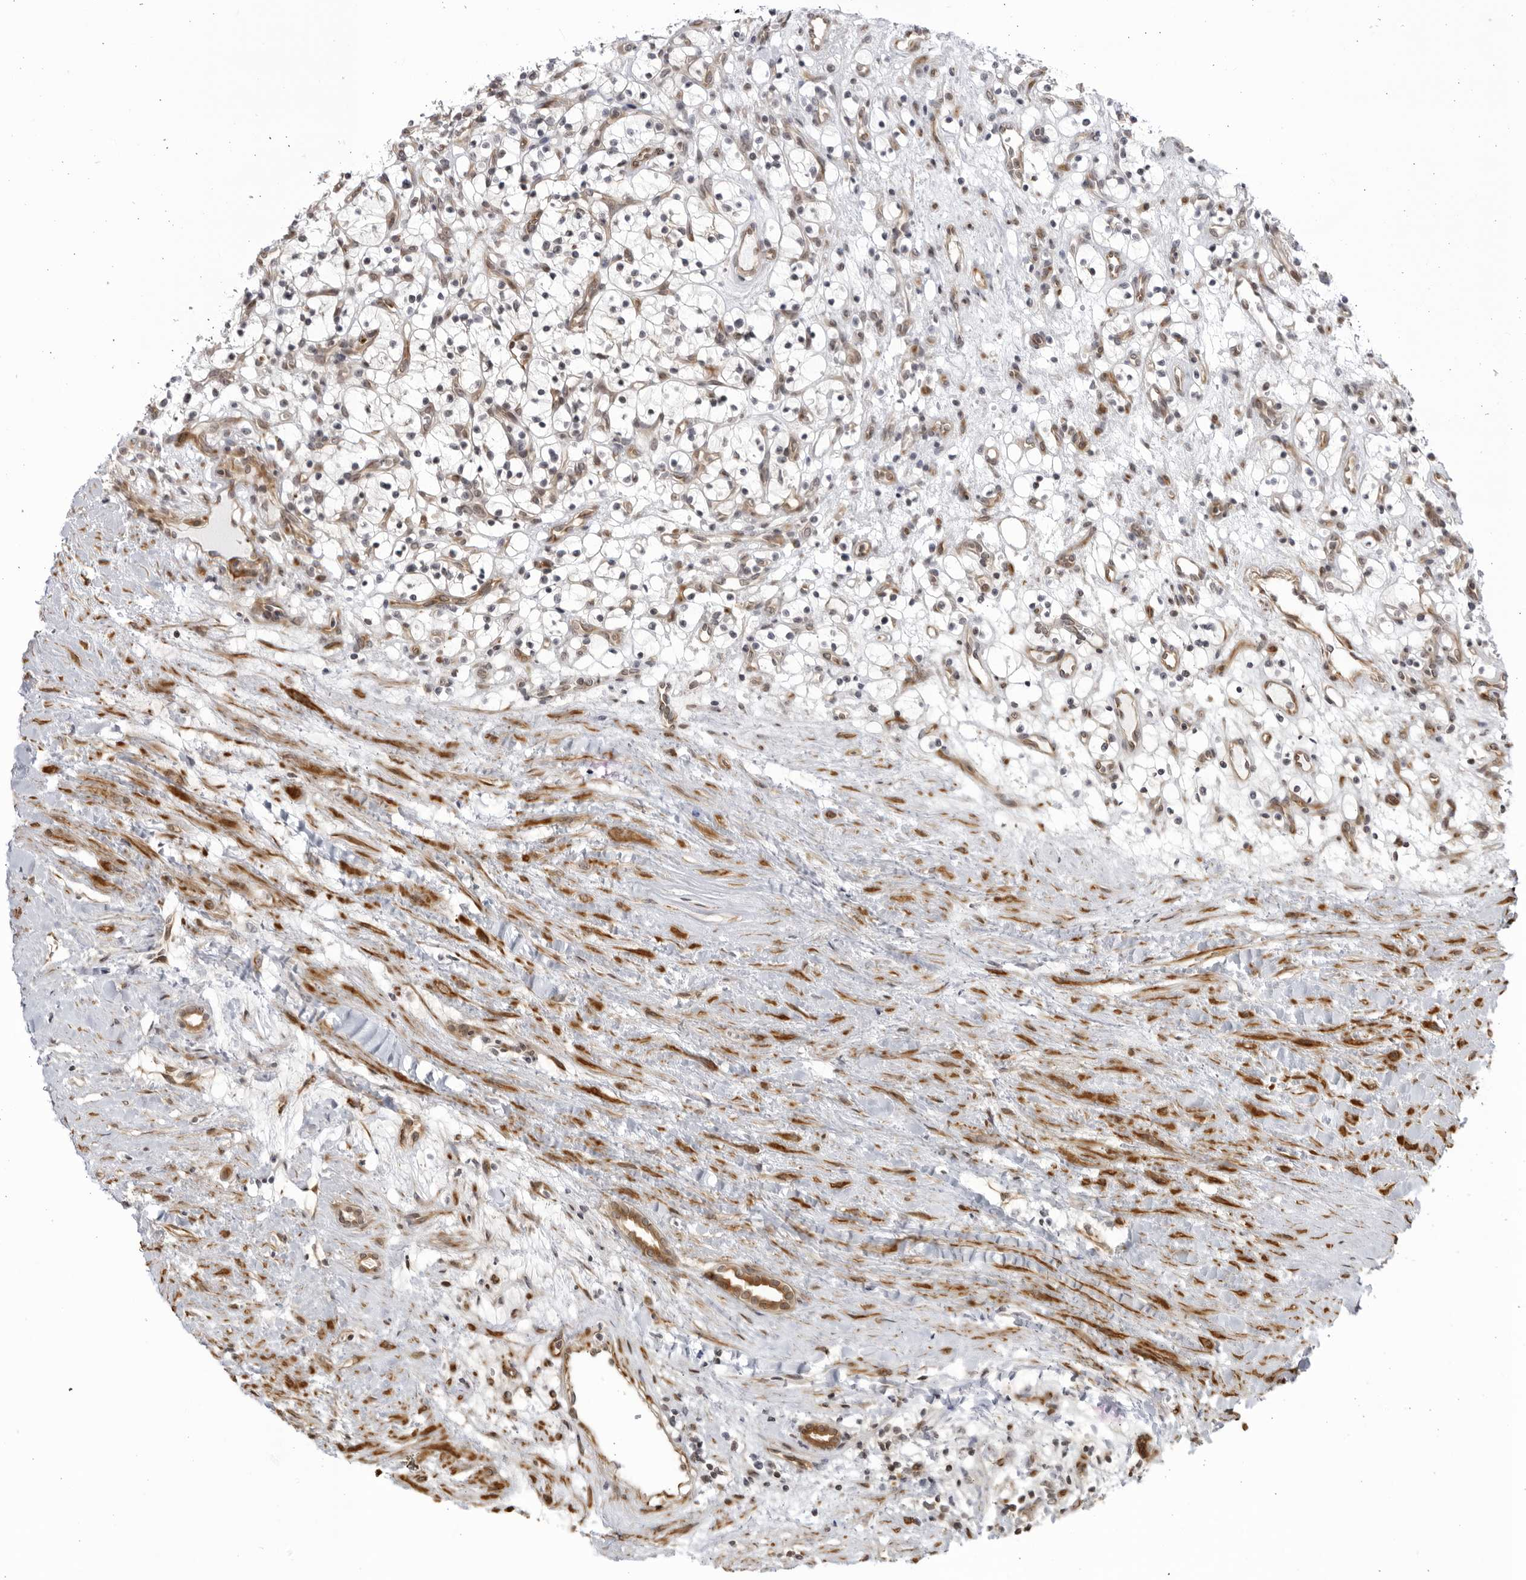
{"staining": {"intensity": "negative", "quantity": "none", "location": "none"}, "tissue": "renal cancer", "cell_type": "Tumor cells", "image_type": "cancer", "snomed": [{"axis": "morphology", "description": "Adenocarcinoma, NOS"}, {"axis": "topography", "description": "Kidney"}], "caption": "Tumor cells show no significant staining in renal adenocarcinoma.", "gene": "CNBD1", "patient": {"sex": "female", "age": 57}}